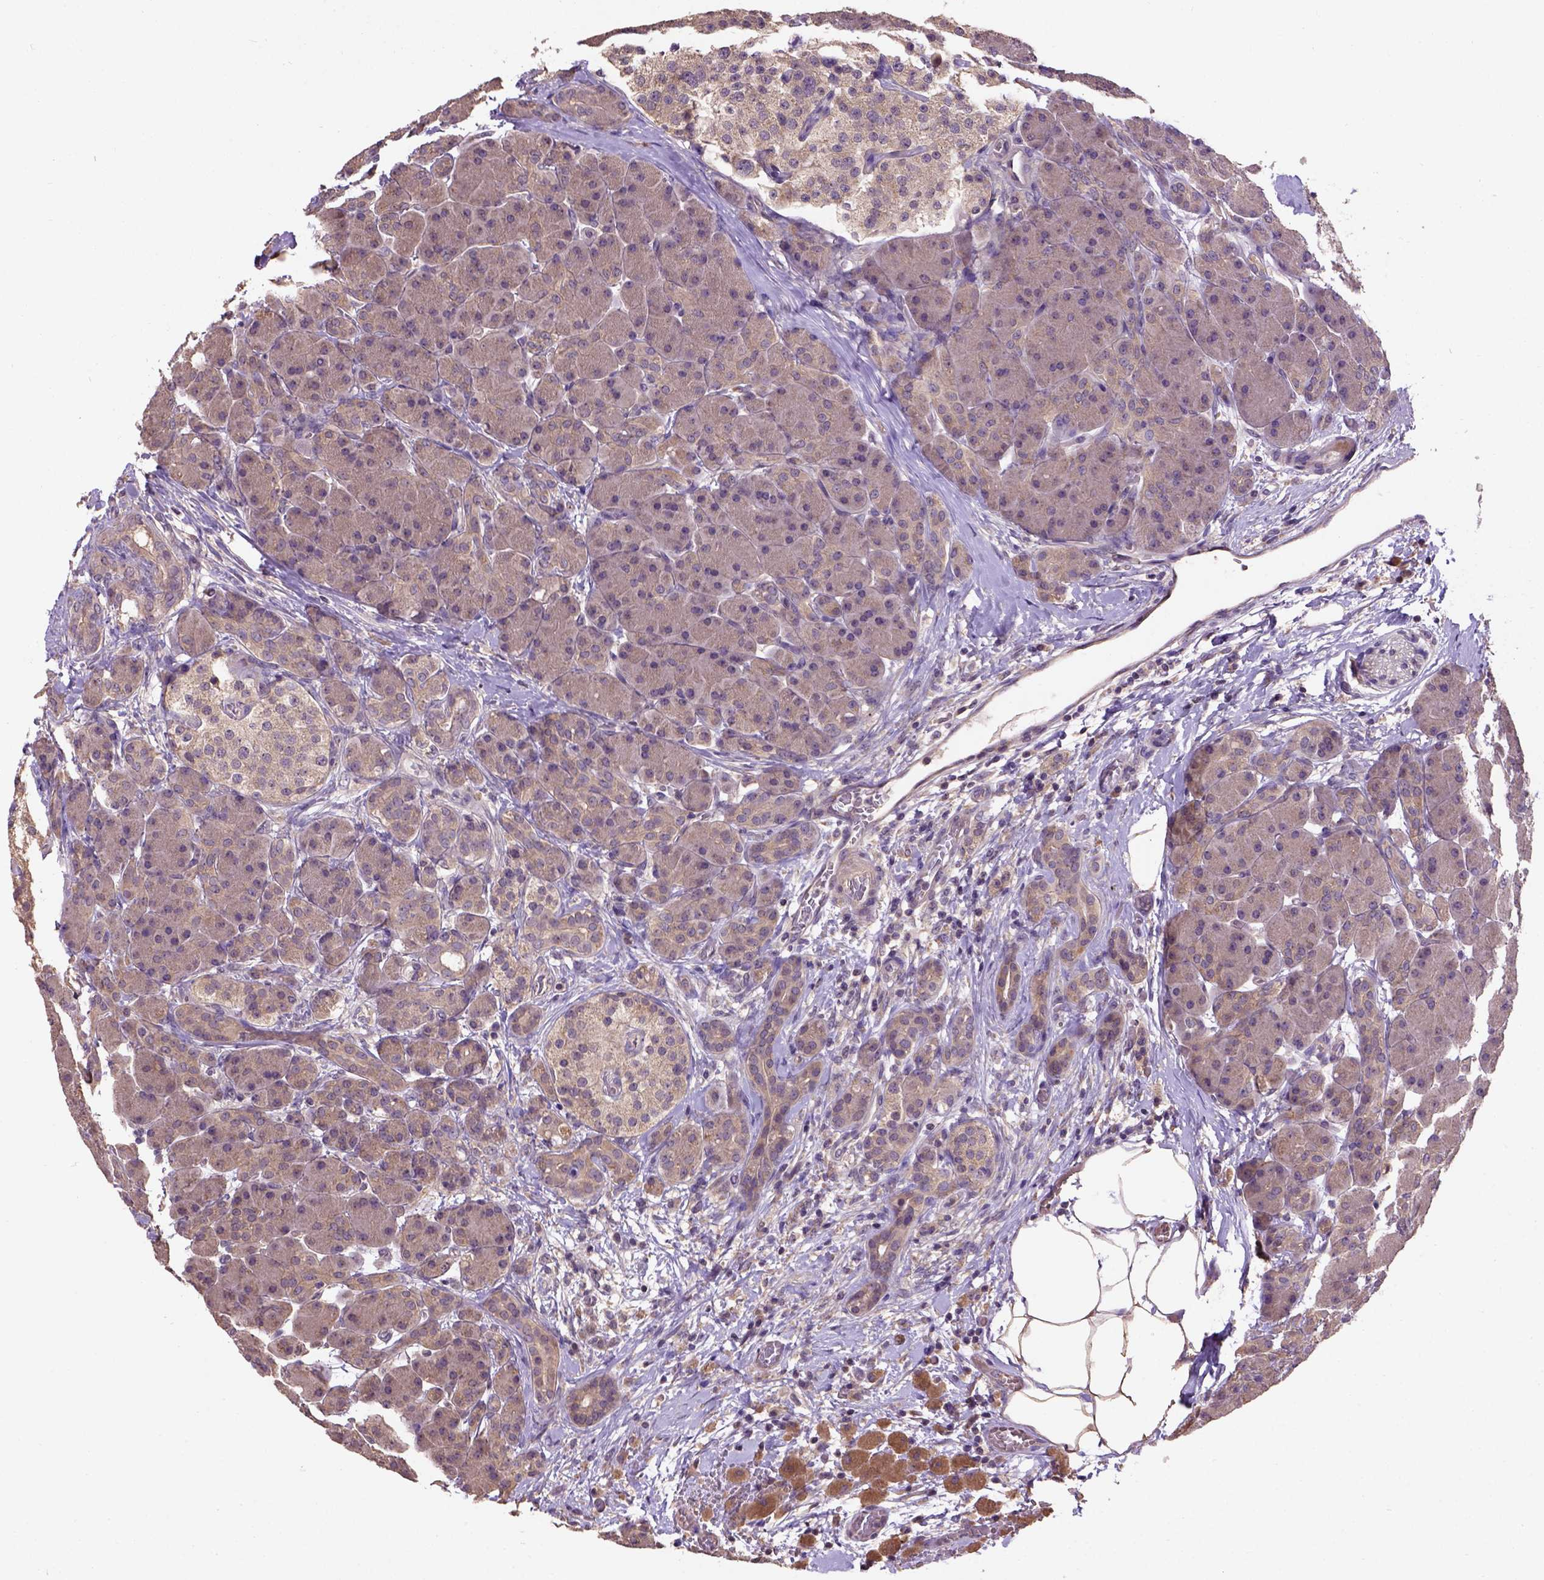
{"staining": {"intensity": "moderate", "quantity": ">75%", "location": "cytoplasmic/membranous"}, "tissue": "pancreas", "cell_type": "Exocrine glandular cells", "image_type": "normal", "snomed": [{"axis": "morphology", "description": "Normal tissue, NOS"}, {"axis": "topography", "description": "Pancreas"}], "caption": "Brown immunohistochemical staining in benign human pancreas demonstrates moderate cytoplasmic/membranous expression in approximately >75% of exocrine glandular cells.", "gene": "KBTBD8", "patient": {"sex": "male", "age": 55}}